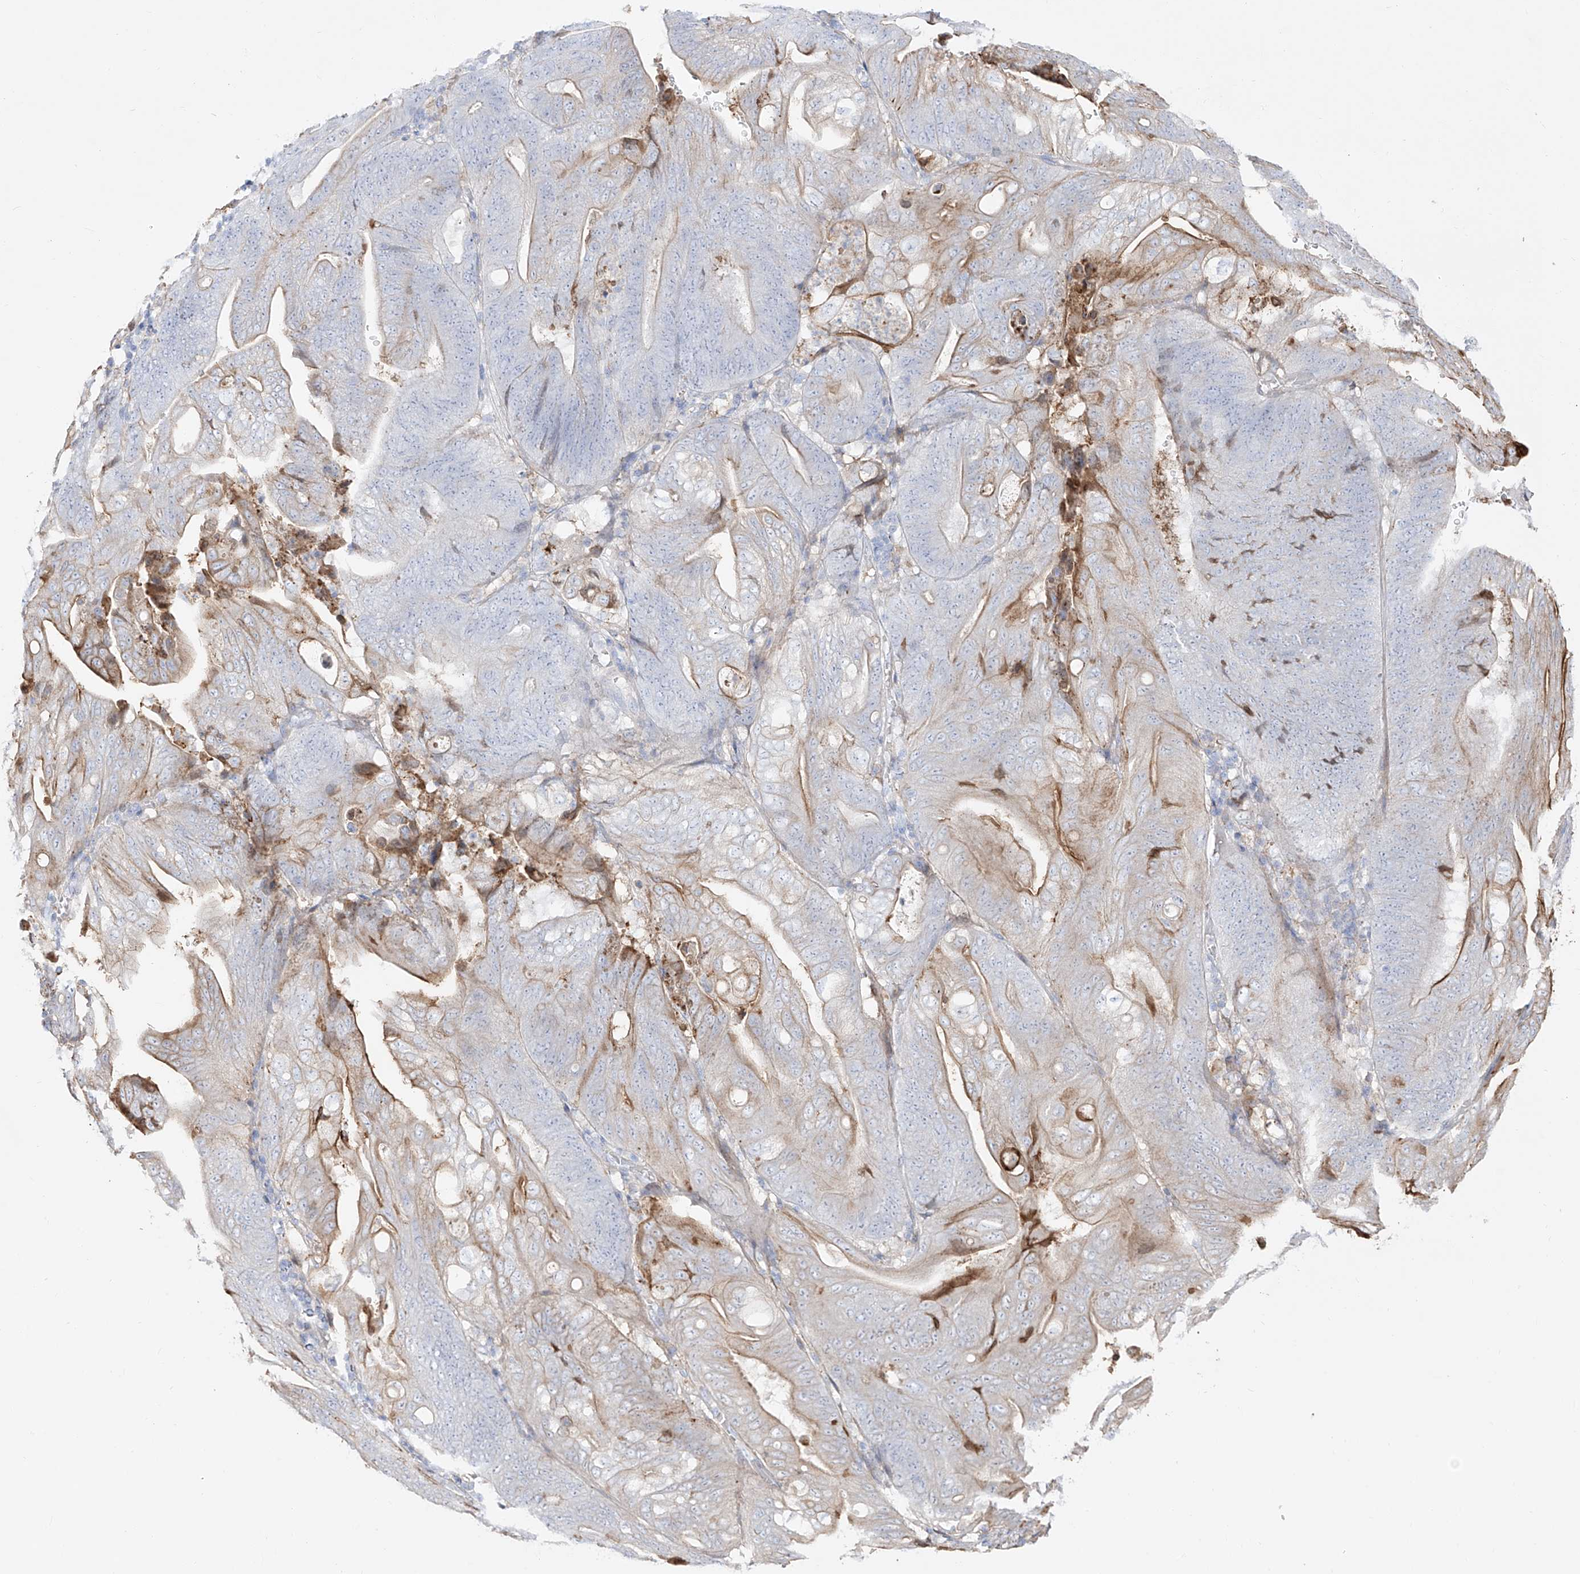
{"staining": {"intensity": "moderate", "quantity": "25%-75%", "location": "cytoplasmic/membranous"}, "tissue": "stomach cancer", "cell_type": "Tumor cells", "image_type": "cancer", "snomed": [{"axis": "morphology", "description": "Adenocarcinoma, NOS"}, {"axis": "topography", "description": "Stomach"}], "caption": "High-power microscopy captured an immunohistochemistry (IHC) photomicrograph of stomach adenocarcinoma, revealing moderate cytoplasmic/membranous expression in approximately 25%-75% of tumor cells.", "gene": "ZGRF1", "patient": {"sex": "female", "age": 73}}